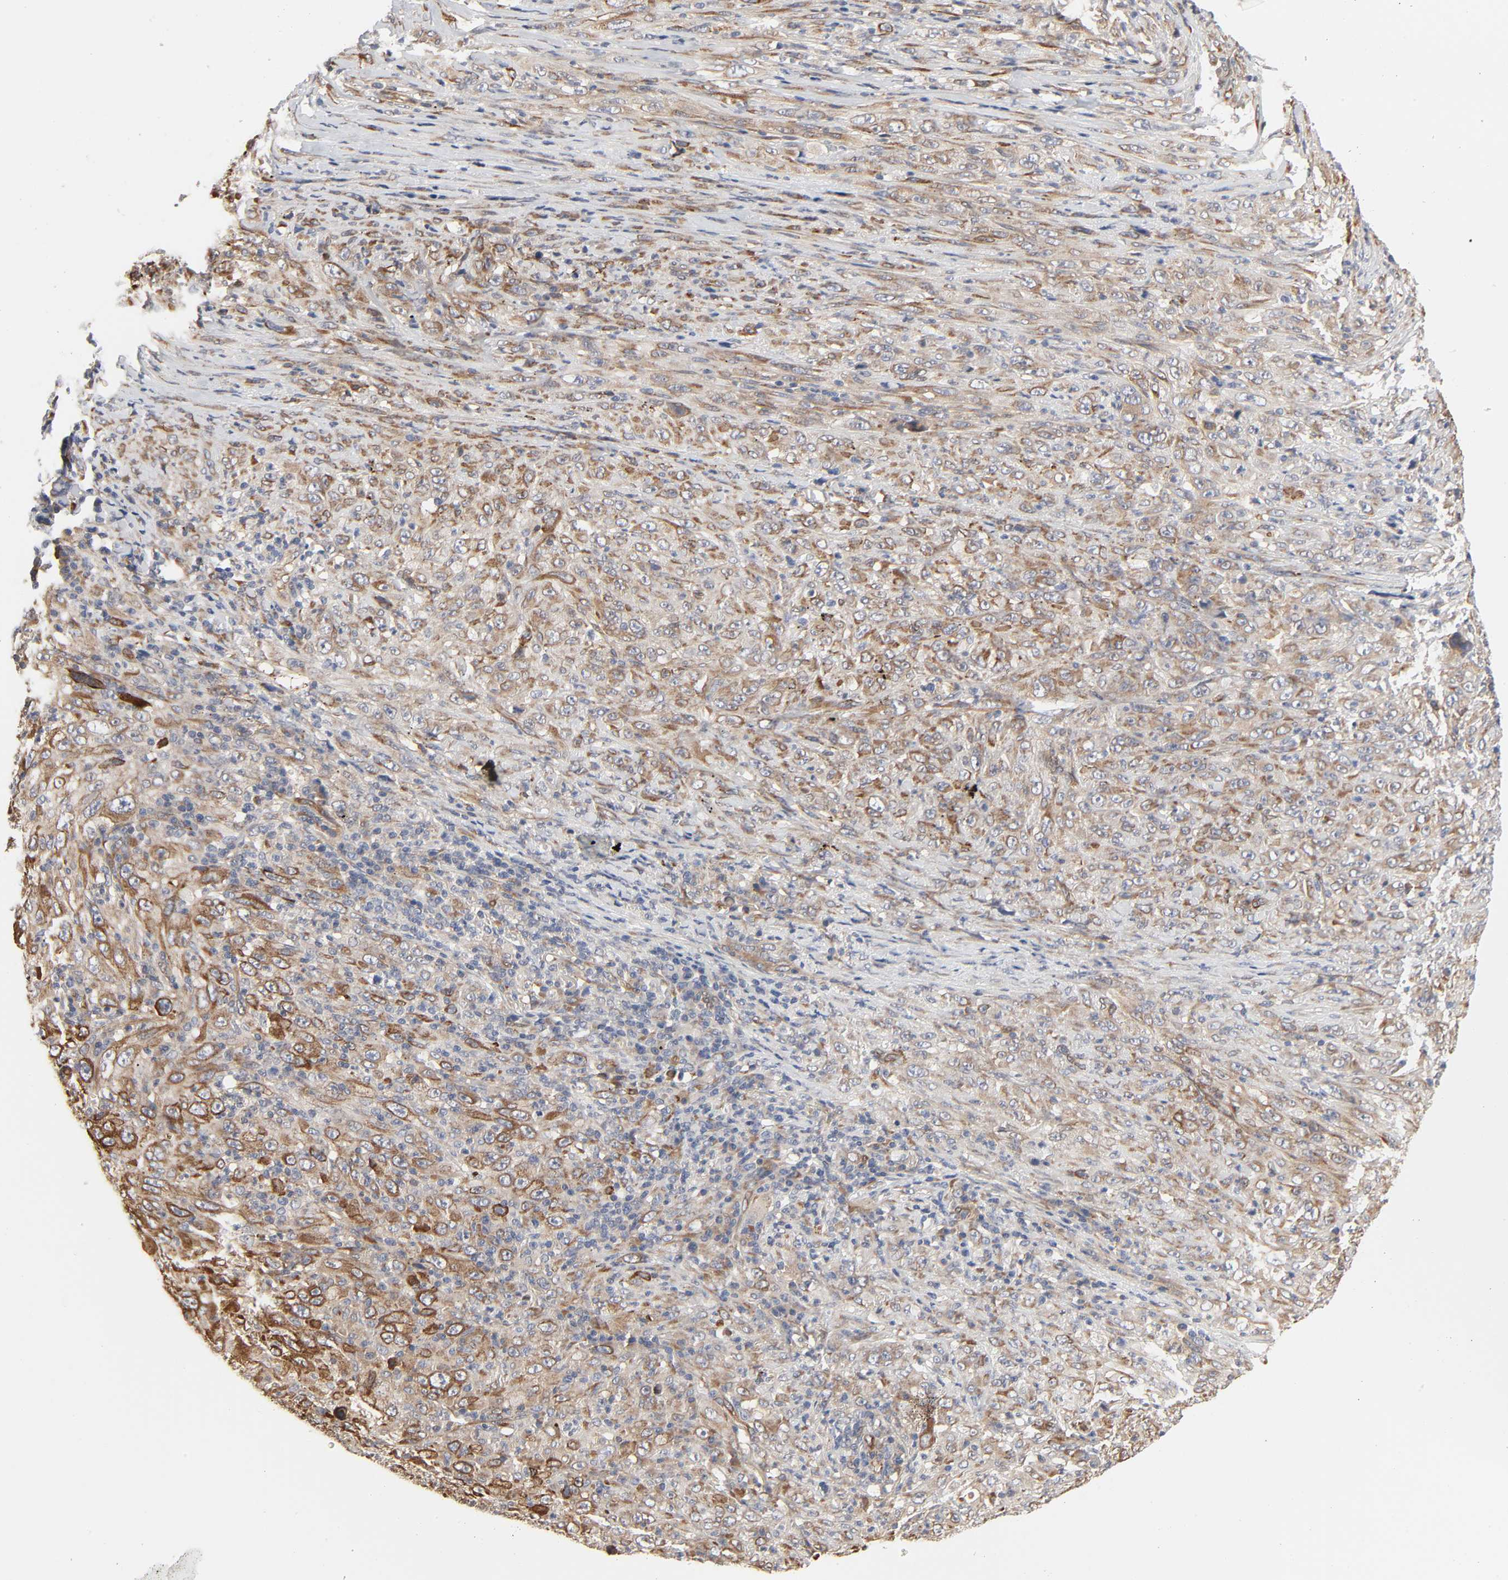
{"staining": {"intensity": "moderate", "quantity": ">75%", "location": "cytoplasmic/membranous"}, "tissue": "melanoma", "cell_type": "Tumor cells", "image_type": "cancer", "snomed": [{"axis": "morphology", "description": "Malignant melanoma, Metastatic site"}, {"axis": "topography", "description": "Skin"}], "caption": "Tumor cells demonstrate medium levels of moderate cytoplasmic/membranous staining in approximately >75% of cells in human malignant melanoma (metastatic site). The staining is performed using DAB brown chromogen to label protein expression. The nuclei are counter-stained blue using hematoxylin.", "gene": "NDRG2", "patient": {"sex": "female", "age": 56}}